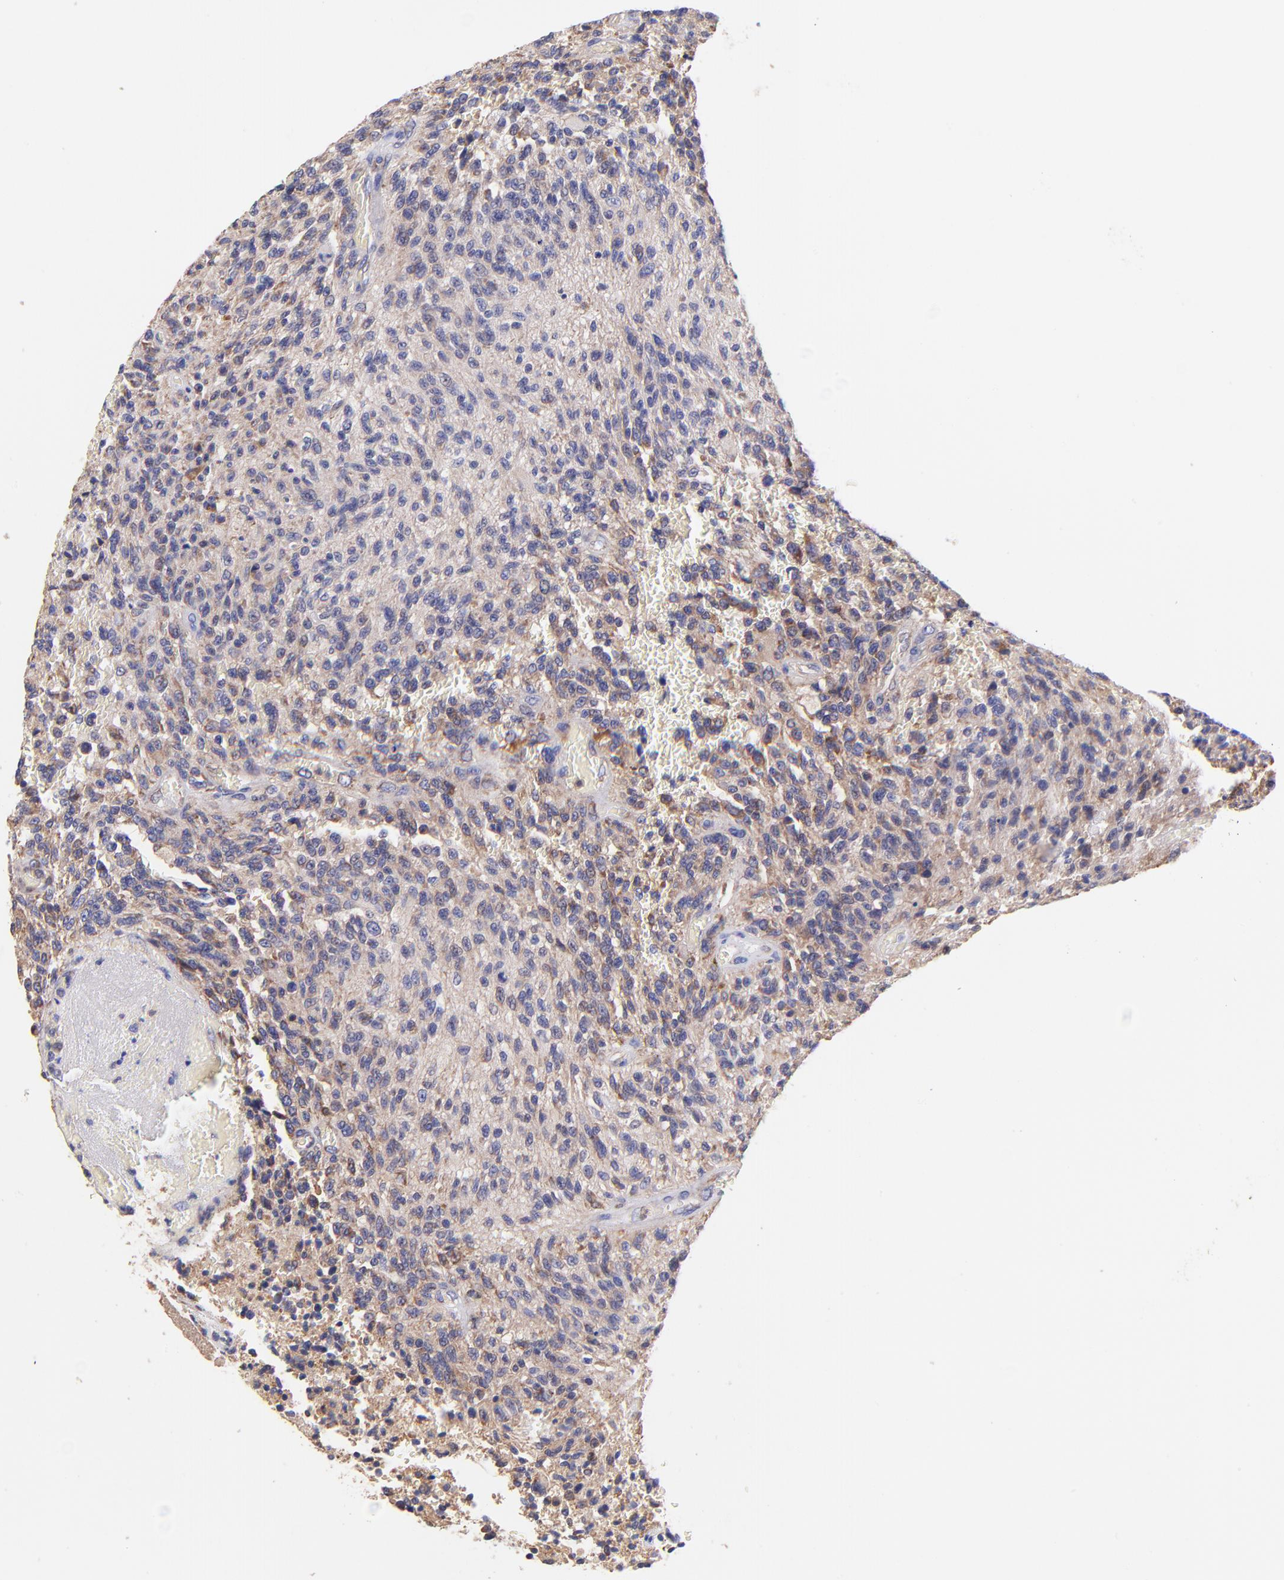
{"staining": {"intensity": "moderate", "quantity": "<25%", "location": "cytoplasmic/membranous"}, "tissue": "glioma", "cell_type": "Tumor cells", "image_type": "cancer", "snomed": [{"axis": "morphology", "description": "Normal tissue, NOS"}, {"axis": "morphology", "description": "Glioma, malignant, High grade"}, {"axis": "topography", "description": "Cerebral cortex"}], "caption": "Human glioma stained with a protein marker displays moderate staining in tumor cells.", "gene": "PREX1", "patient": {"sex": "male", "age": 56}}